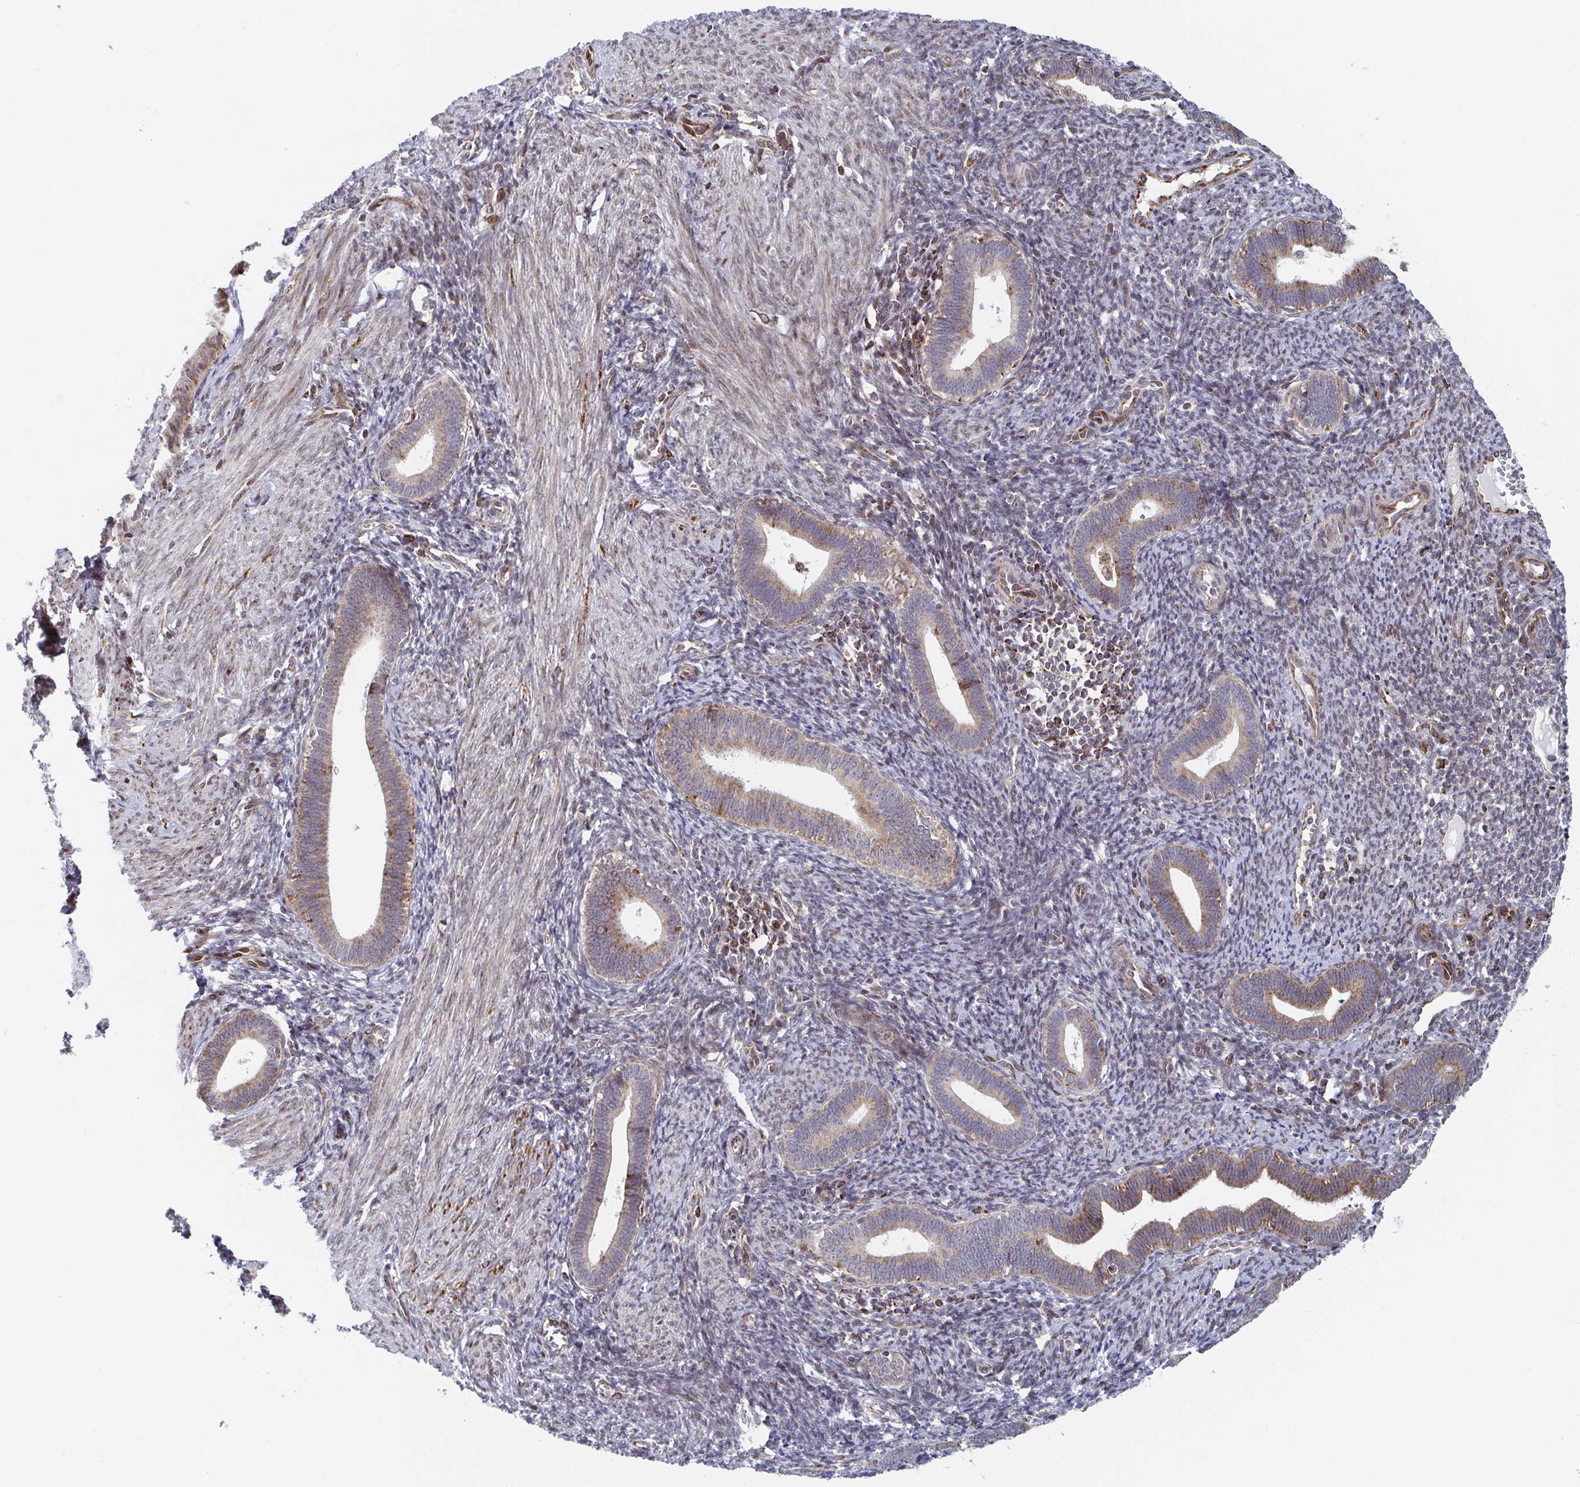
{"staining": {"intensity": "weak", "quantity": "<25%", "location": "cytoplasmic/membranous"}, "tissue": "endometrium", "cell_type": "Cells in endometrial stroma", "image_type": "normal", "snomed": [{"axis": "morphology", "description": "Normal tissue, NOS"}, {"axis": "topography", "description": "Endometrium"}], "caption": "Immunohistochemical staining of normal human endometrium shows no significant positivity in cells in endometrial stroma. (DAB immunohistochemistry, high magnification).", "gene": "STARD8", "patient": {"sex": "female", "age": 41}}